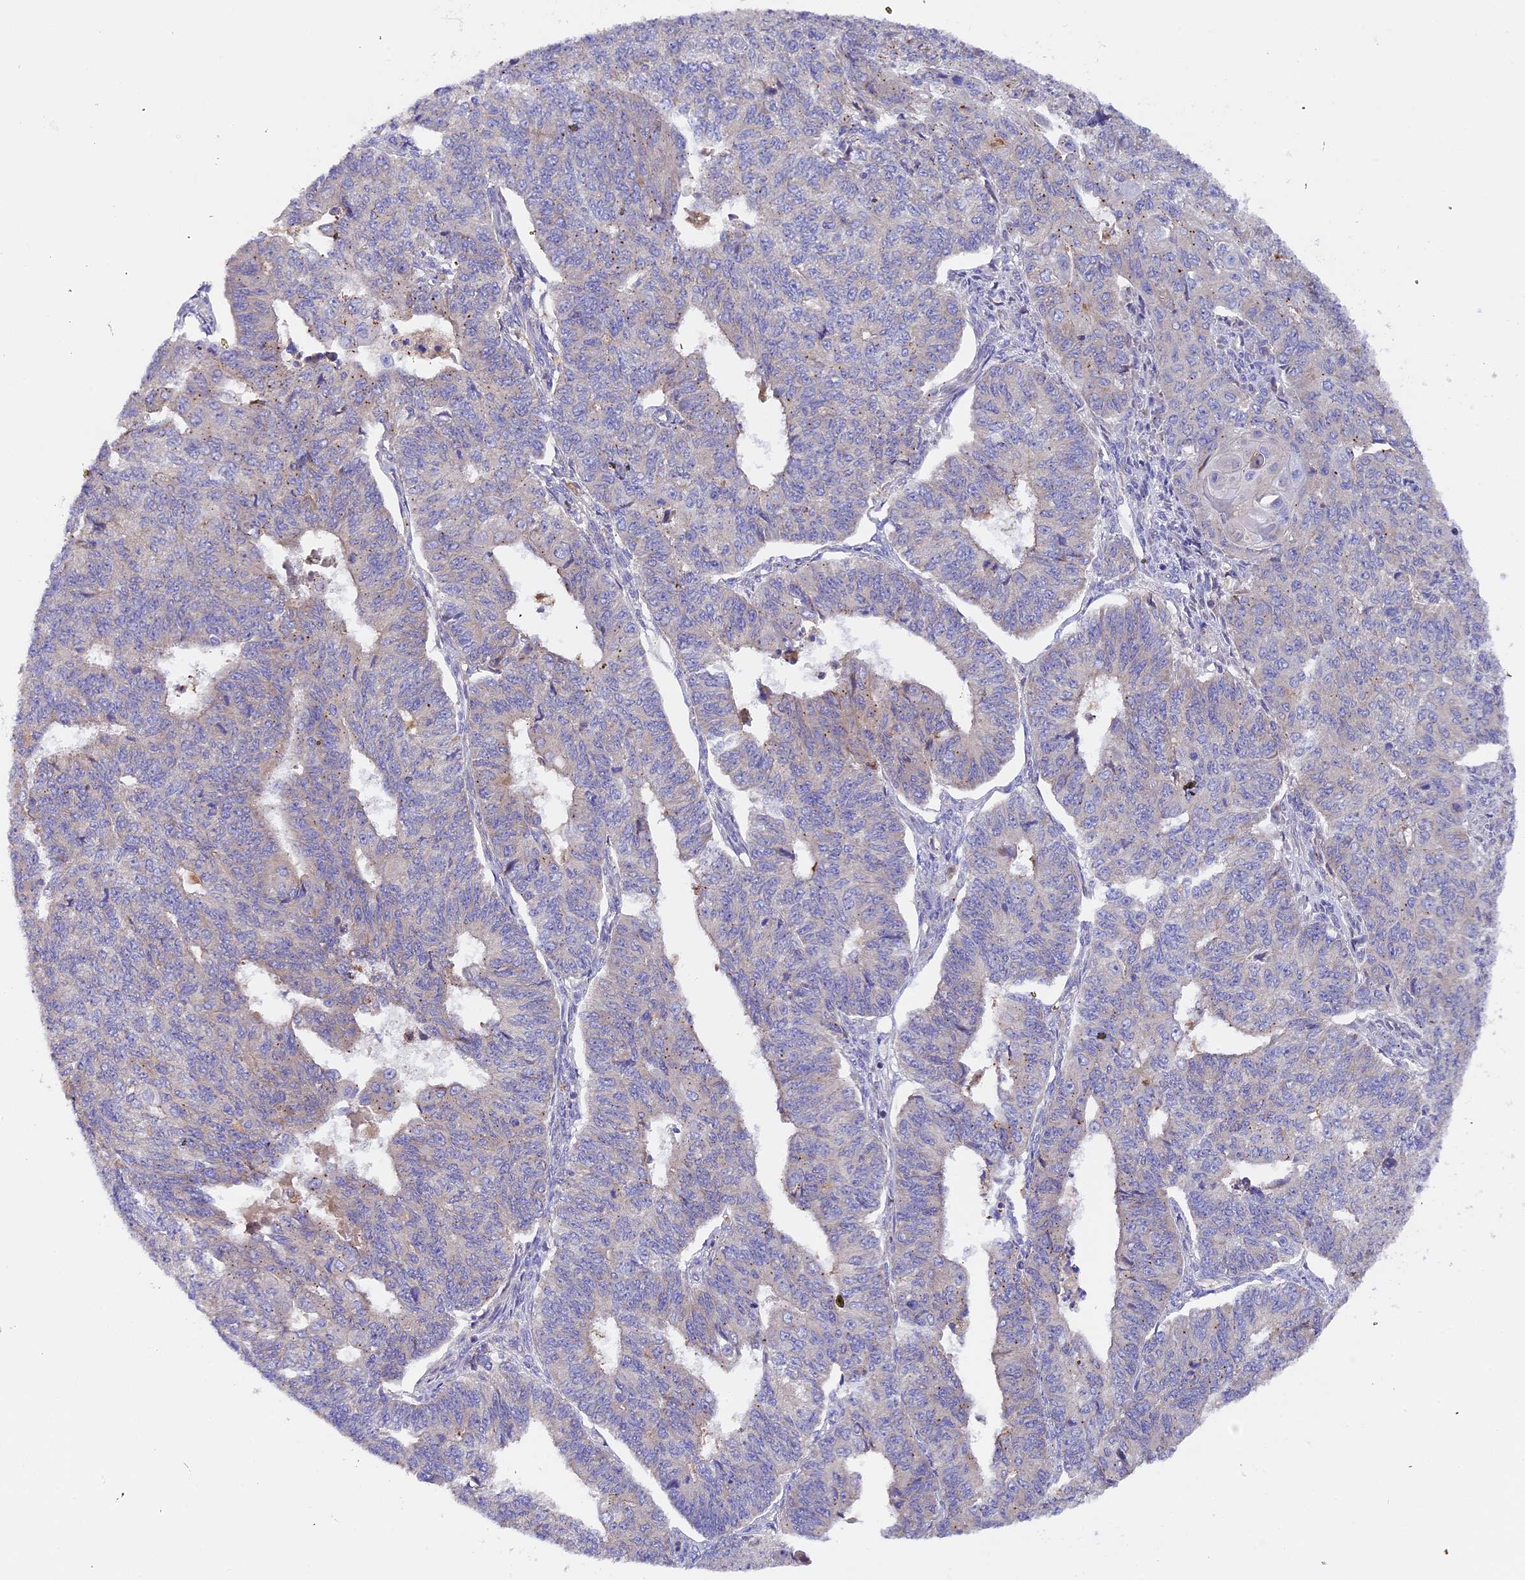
{"staining": {"intensity": "negative", "quantity": "none", "location": "none"}, "tissue": "endometrial cancer", "cell_type": "Tumor cells", "image_type": "cancer", "snomed": [{"axis": "morphology", "description": "Adenocarcinoma, NOS"}, {"axis": "topography", "description": "Endometrium"}], "caption": "High power microscopy micrograph of an IHC micrograph of endometrial cancer (adenocarcinoma), revealing no significant staining in tumor cells. (Immunohistochemistry (ihc), brightfield microscopy, high magnification).", "gene": "PIGU", "patient": {"sex": "female", "age": 32}}